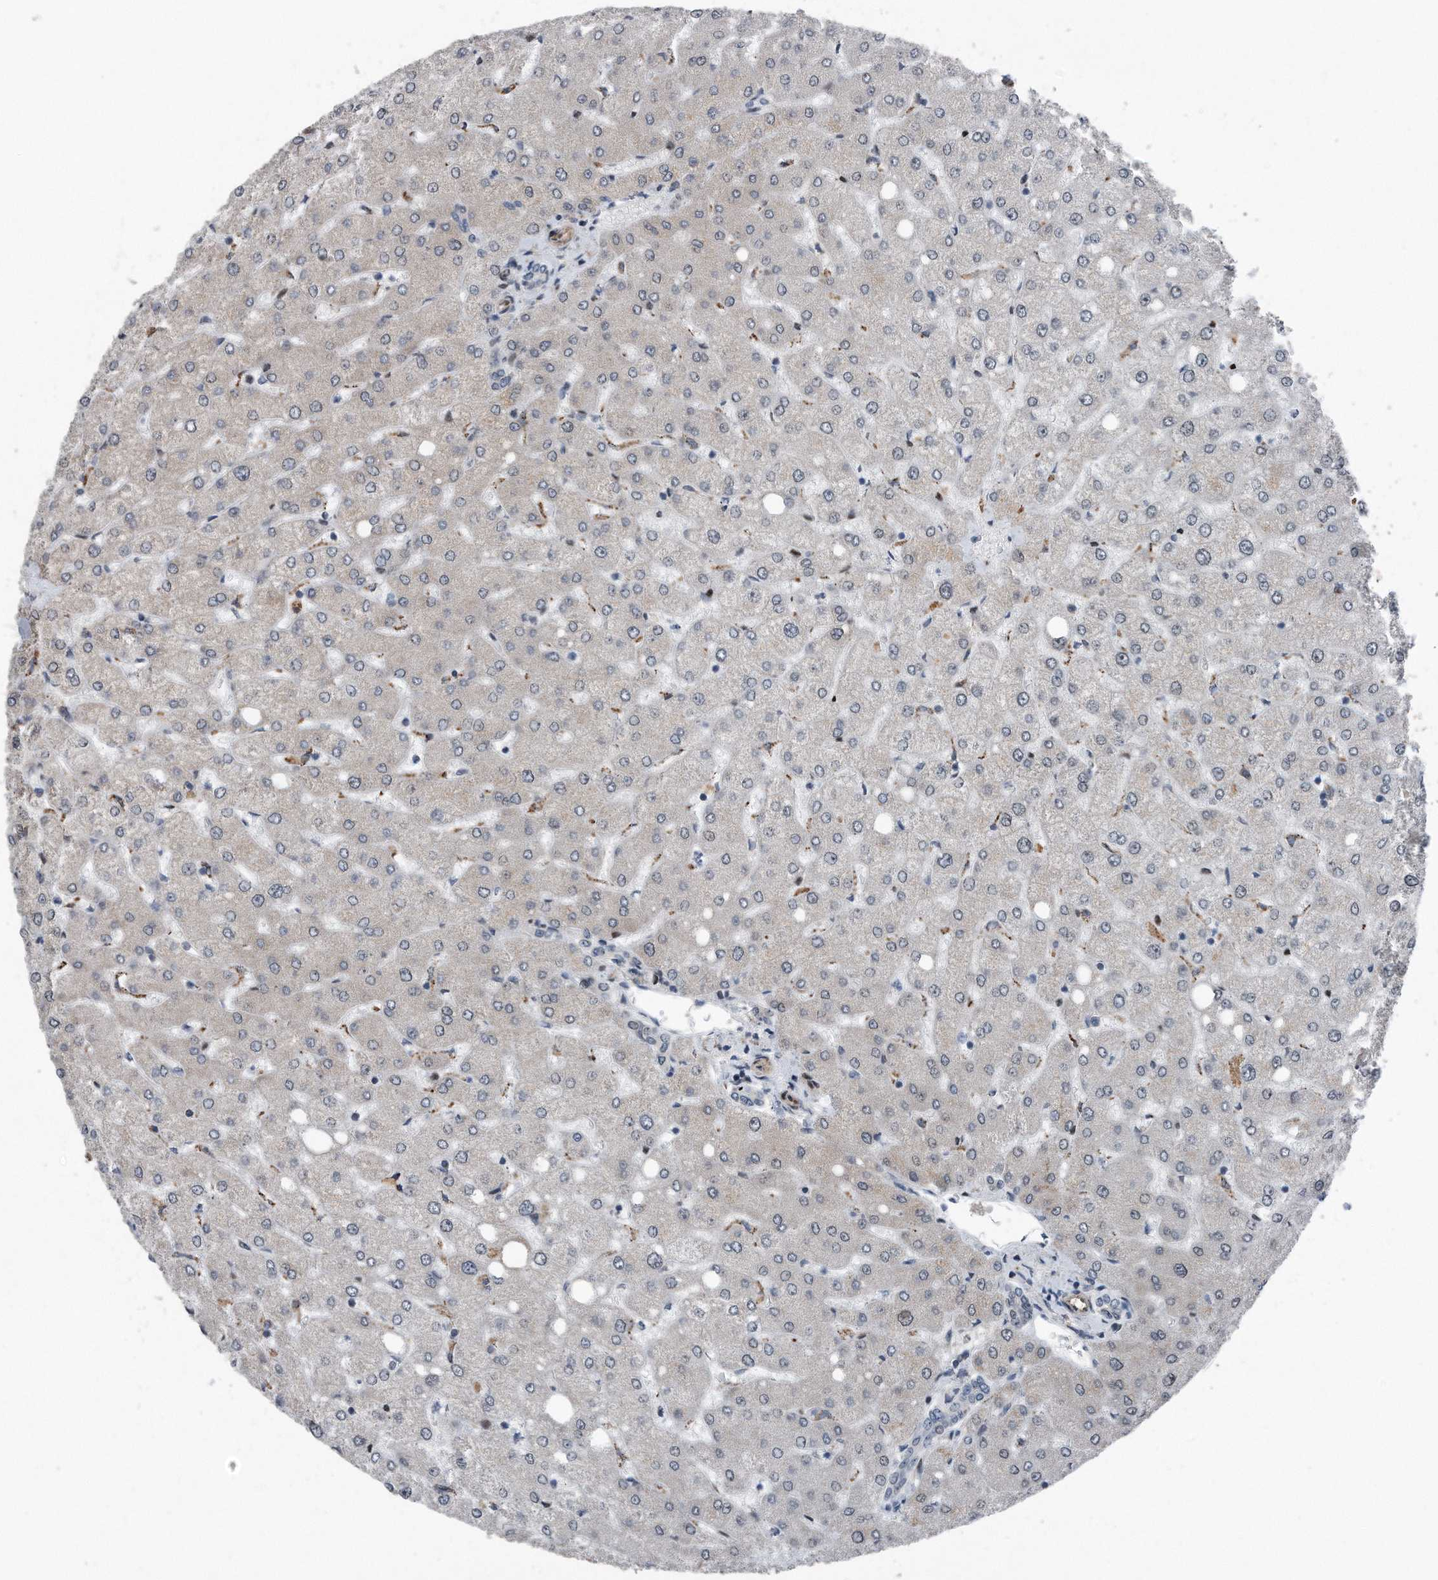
{"staining": {"intensity": "negative", "quantity": "none", "location": "none"}, "tissue": "liver", "cell_type": "Cholangiocytes", "image_type": "normal", "snomed": [{"axis": "morphology", "description": "Normal tissue, NOS"}, {"axis": "topography", "description": "Liver"}], "caption": "This is an immunohistochemistry histopathology image of unremarkable liver. There is no expression in cholangiocytes.", "gene": "DST", "patient": {"sex": "female", "age": 54}}